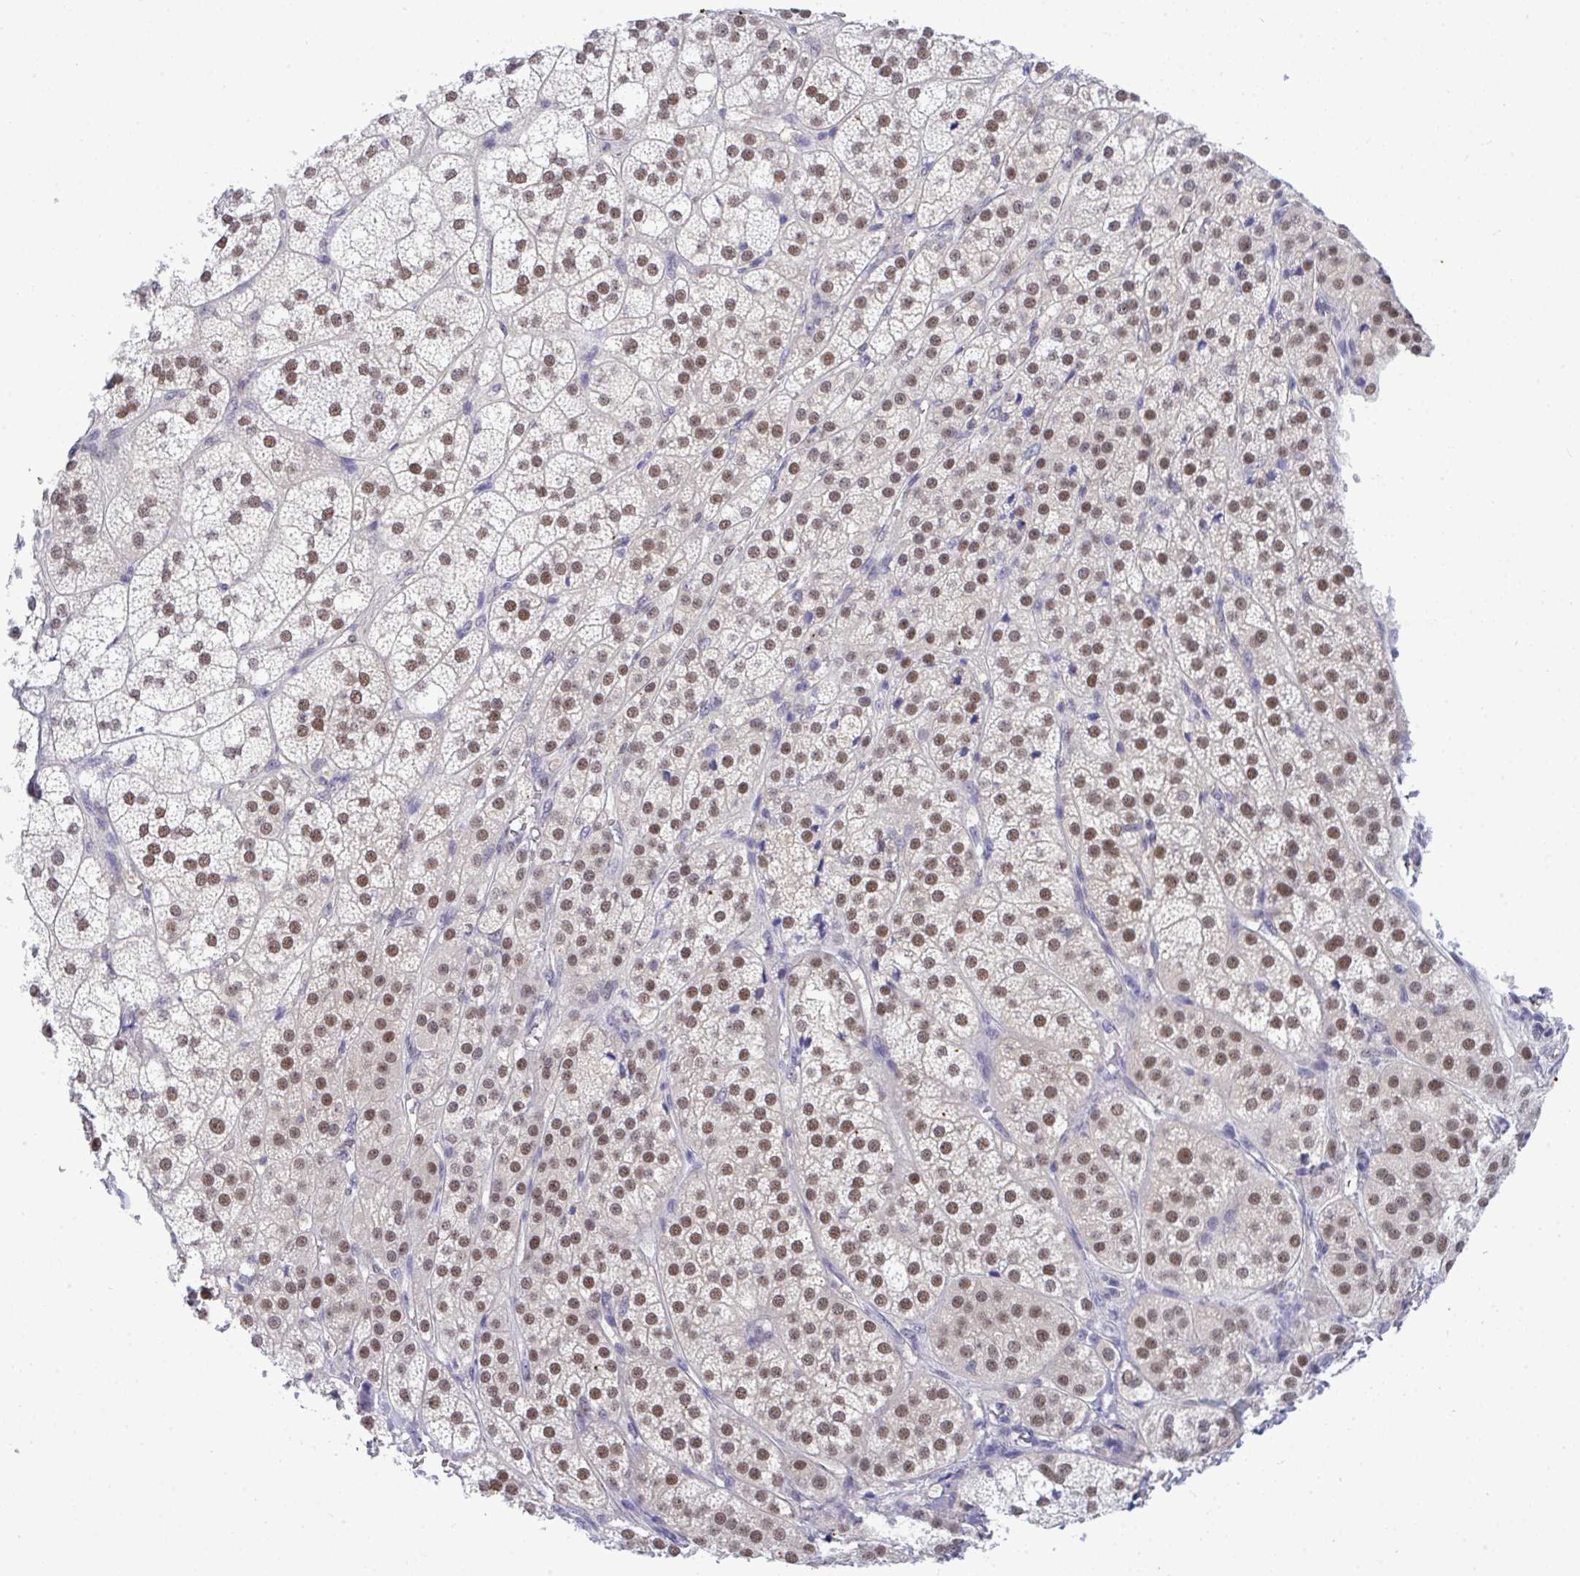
{"staining": {"intensity": "moderate", "quantity": ">75%", "location": "nuclear"}, "tissue": "adrenal gland", "cell_type": "Glandular cells", "image_type": "normal", "snomed": [{"axis": "morphology", "description": "Normal tissue, NOS"}, {"axis": "topography", "description": "Adrenal gland"}], "caption": "This photomicrograph shows IHC staining of benign adrenal gland, with medium moderate nuclear positivity in approximately >75% of glandular cells.", "gene": "THOP1", "patient": {"sex": "female", "age": 60}}